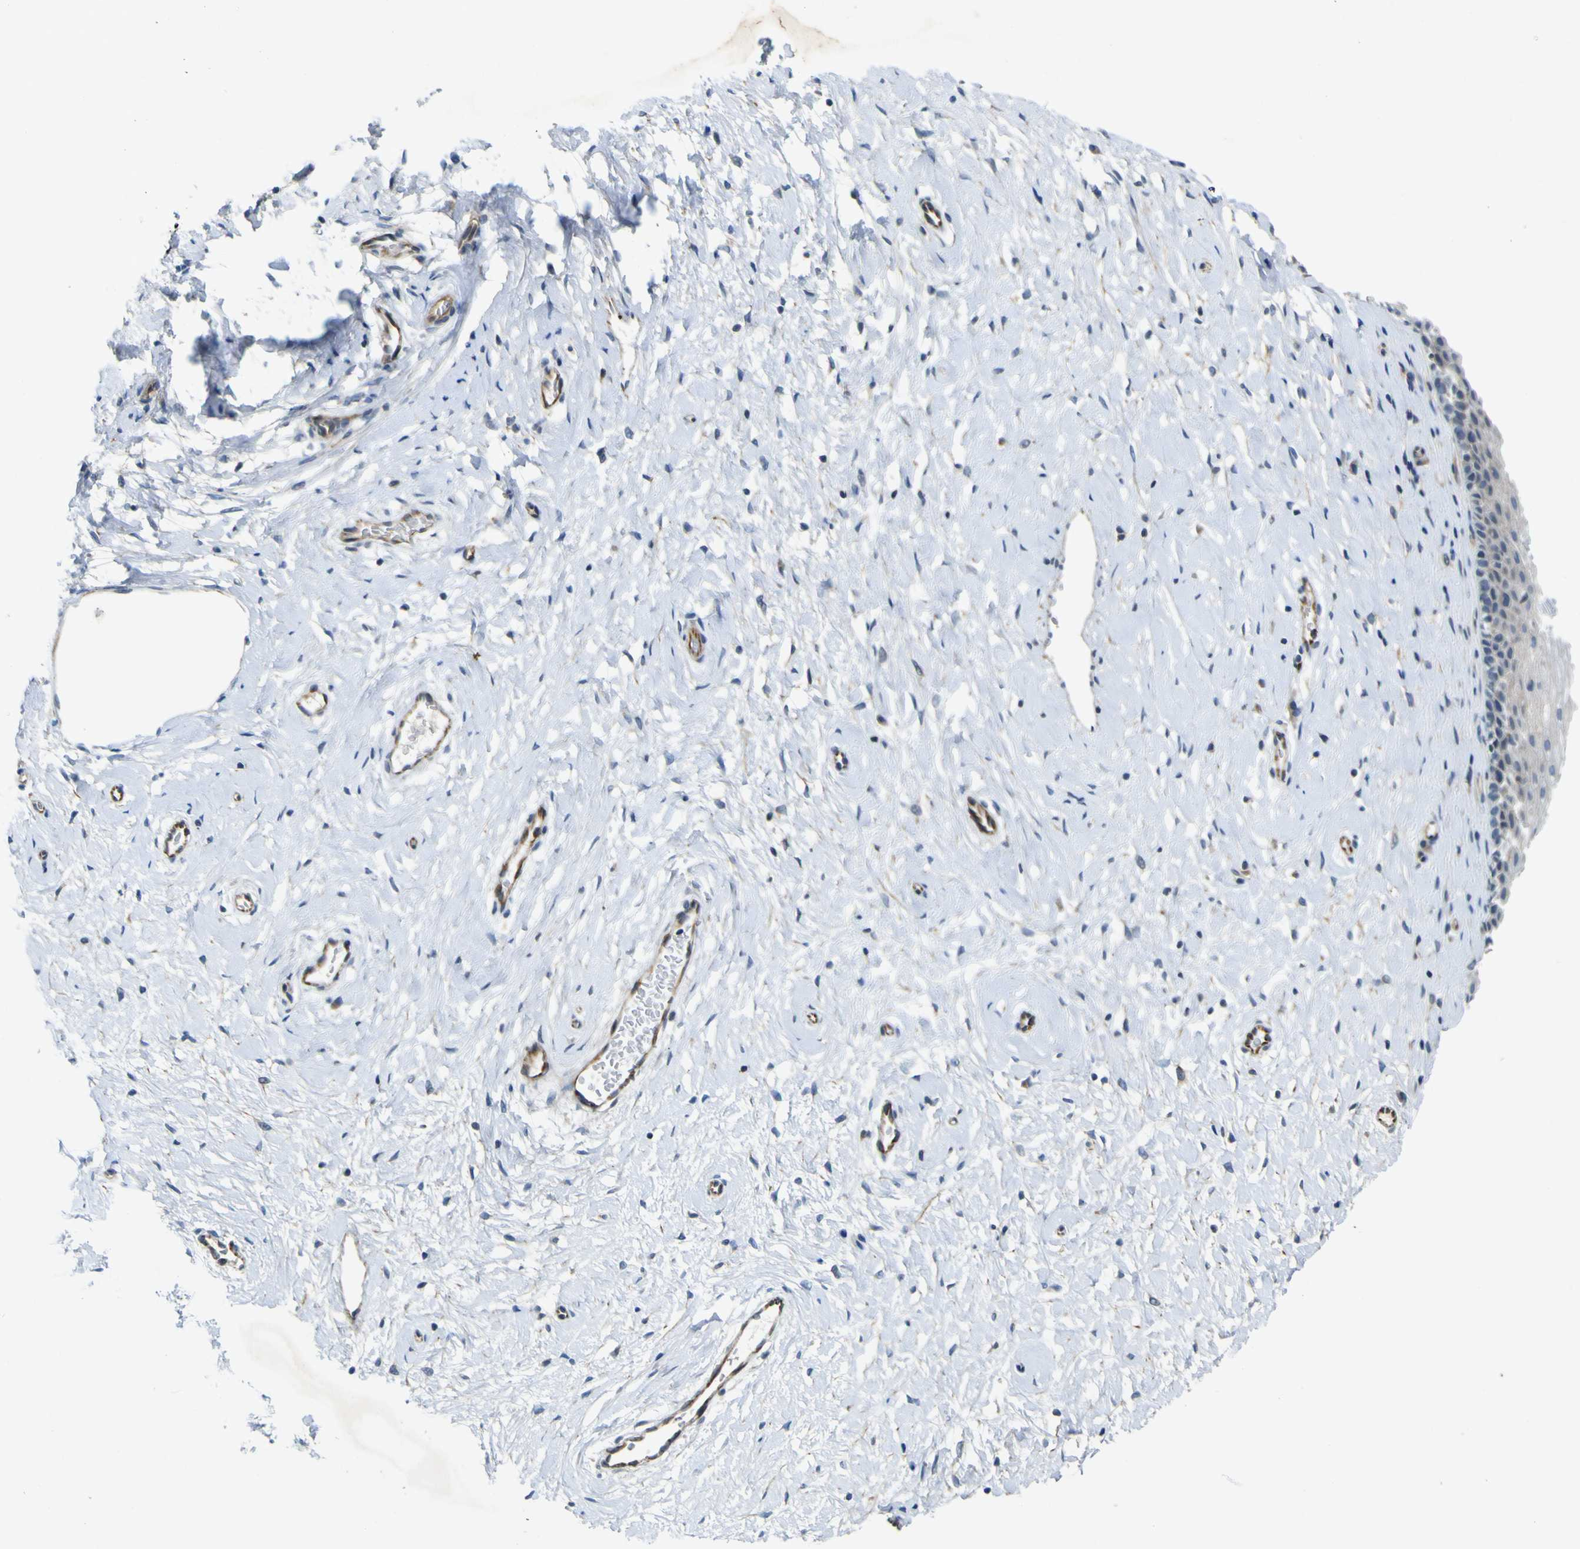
{"staining": {"intensity": "weak", "quantity": "<25%", "location": "cytoplasmic/membranous"}, "tissue": "cervix", "cell_type": "Glandular cells", "image_type": "normal", "snomed": [{"axis": "morphology", "description": "Normal tissue, NOS"}, {"axis": "topography", "description": "Cervix"}], "caption": "IHC of benign cervix displays no staining in glandular cells.", "gene": "LDLR", "patient": {"sex": "female", "age": 39}}